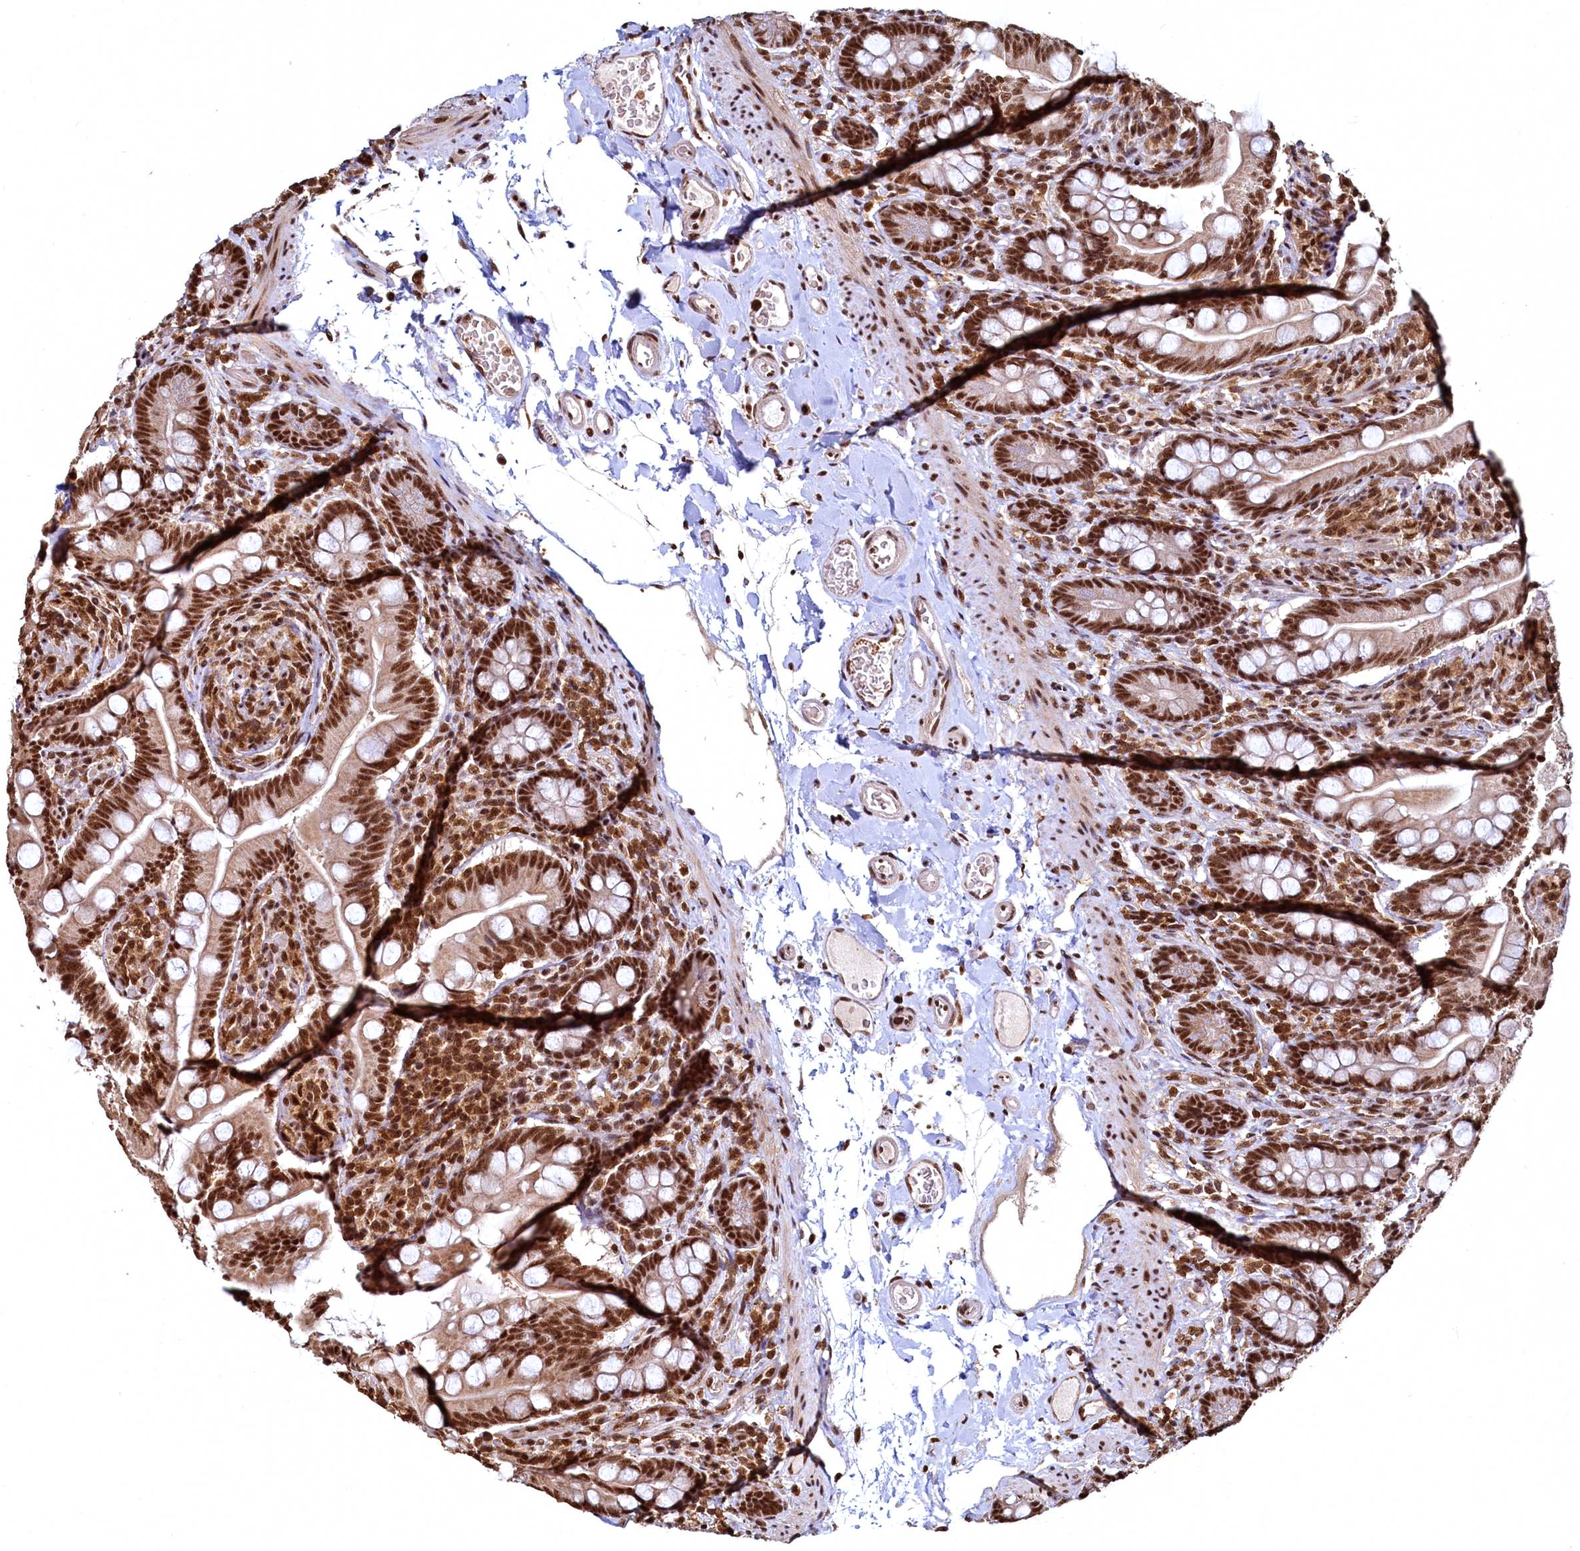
{"staining": {"intensity": "strong", "quantity": ">75%", "location": "nuclear"}, "tissue": "small intestine", "cell_type": "Glandular cells", "image_type": "normal", "snomed": [{"axis": "morphology", "description": "Normal tissue, NOS"}, {"axis": "topography", "description": "Small intestine"}], "caption": "A high amount of strong nuclear positivity is seen in approximately >75% of glandular cells in benign small intestine. (DAB (3,3'-diaminobenzidine) IHC, brown staining for protein, blue staining for nuclei).", "gene": "RSRC2", "patient": {"sex": "female", "age": 64}}